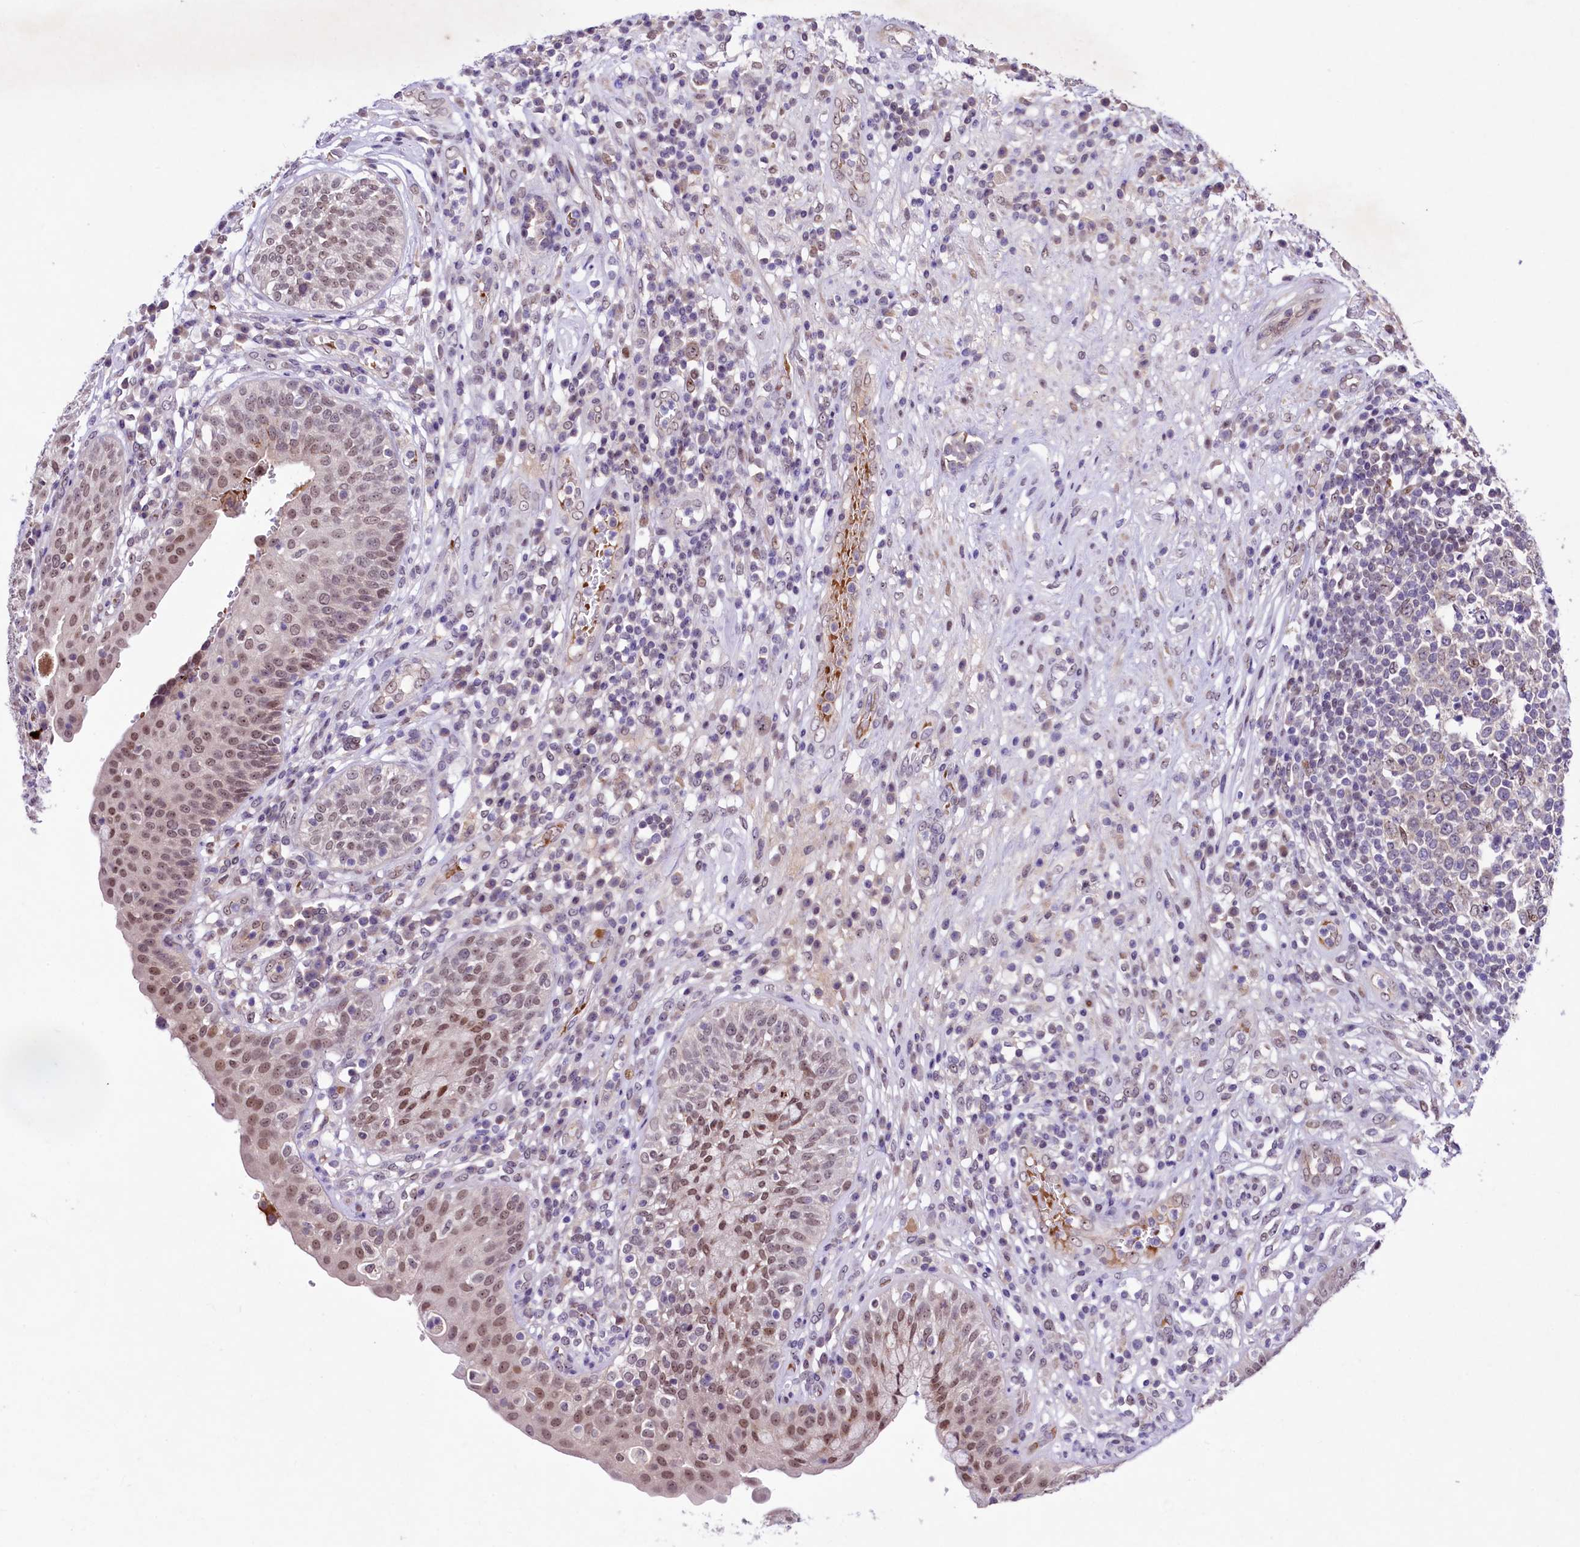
{"staining": {"intensity": "moderate", "quantity": ">75%", "location": "nuclear"}, "tissue": "urinary bladder", "cell_type": "Urothelial cells", "image_type": "normal", "snomed": [{"axis": "morphology", "description": "Normal tissue, NOS"}, {"axis": "topography", "description": "Urinary bladder"}], "caption": "High-magnification brightfield microscopy of unremarkable urinary bladder stained with DAB (3,3'-diaminobenzidine) (brown) and counterstained with hematoxylin (blue). urothelial cells exhibit moderate nuclear positivity is seen in about>75% of cells.", "gene": "LEUTX", "patient": {"sex": "female", "age": 62}}